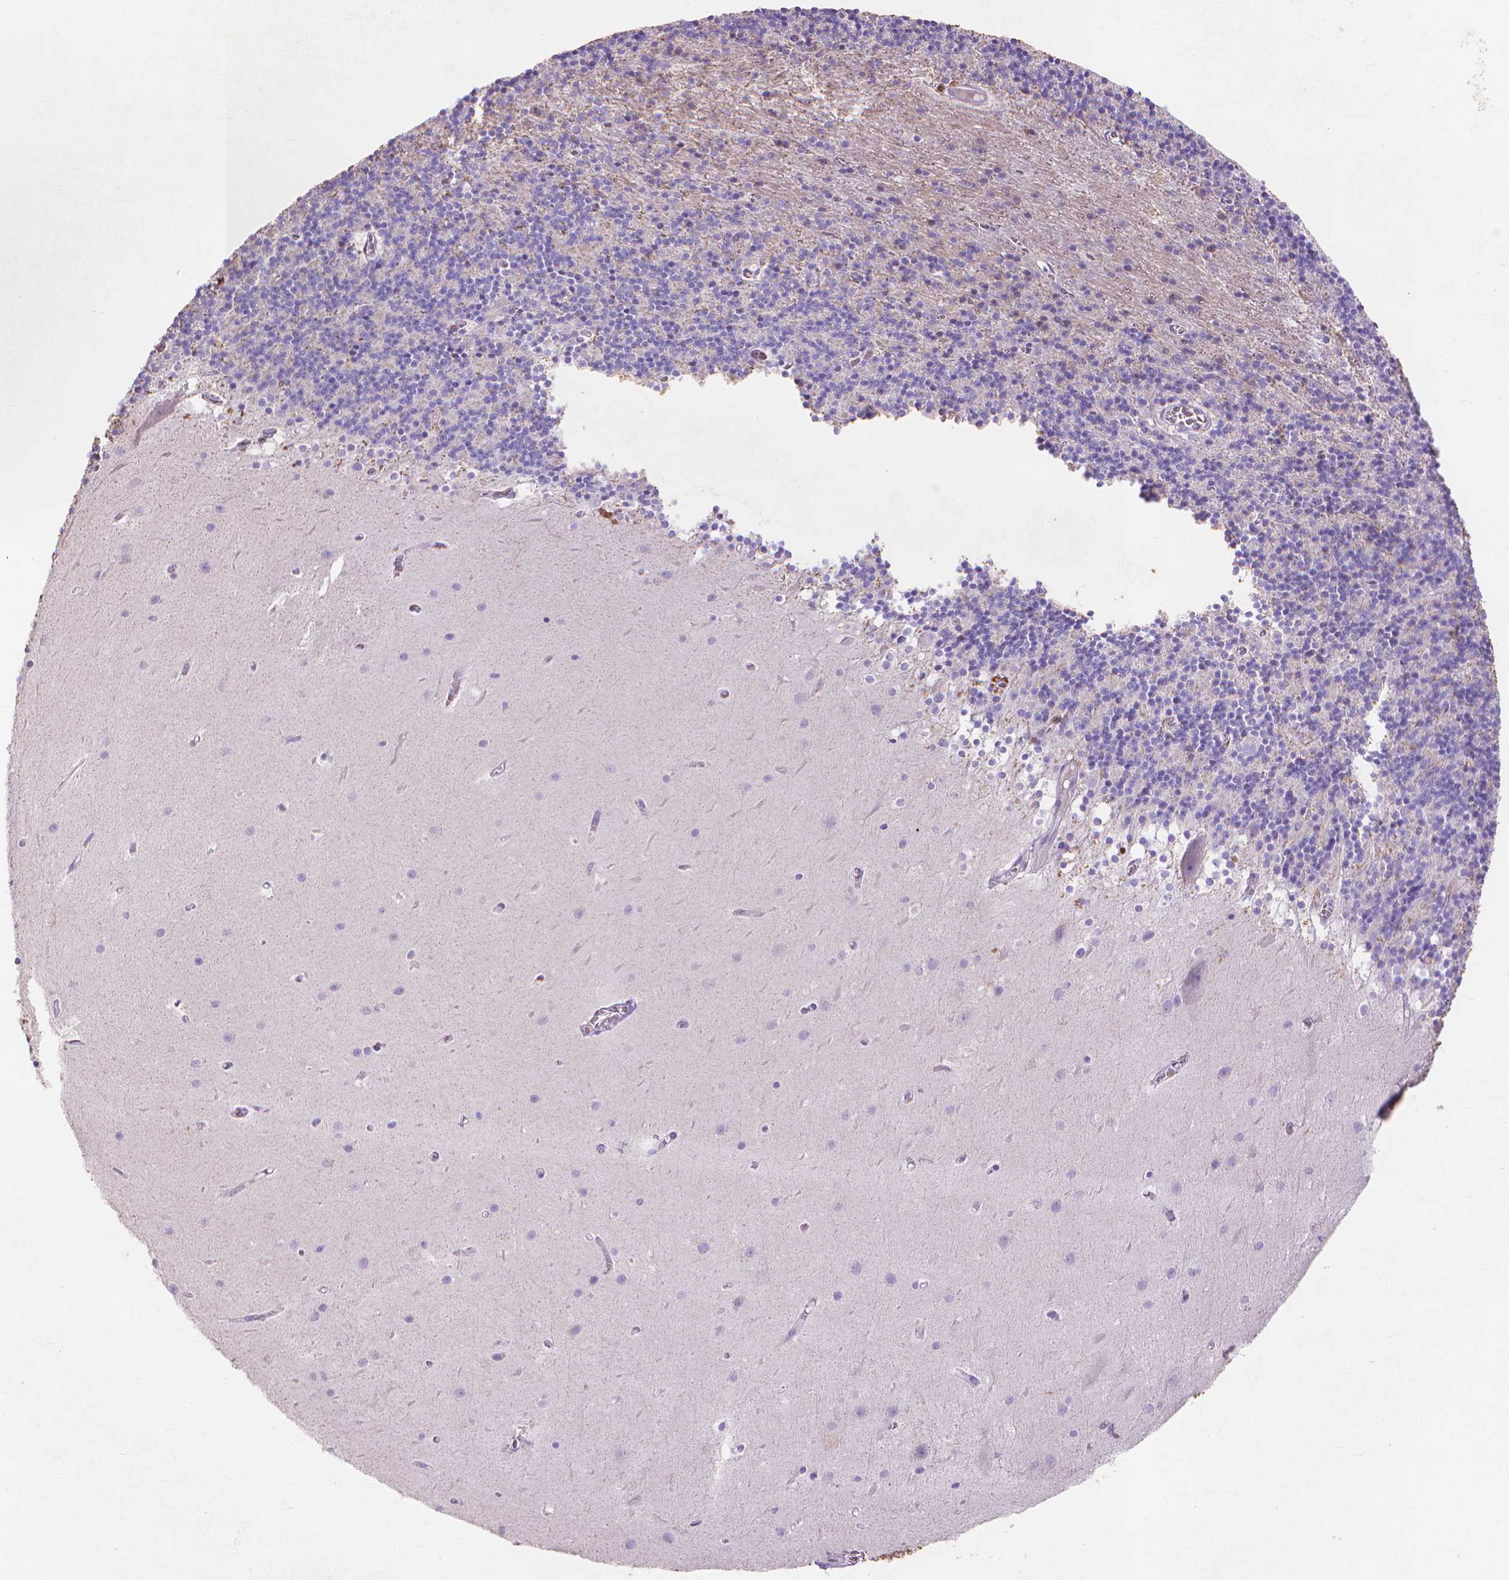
{"staining": {"intensity": "negative", "quantity": "none", "location": "none"}, "tissue": "cerebellum", "cell_type": "Cells in granular layer", "image_type": "normal", "snomed": [{"axis": "morphology", "description": "Normal tissue, NOS"}, {"axis": "topography", "description": "Cerebellum"}], "caption": "High power microscopy micrograph of an immunohistochemistry (IHC) image of unremarkable cerebellum, revealing no significant positivity in cells in granular layer.", "gene": "MMP11", "patient": {"sex": "male", "age": 70}}